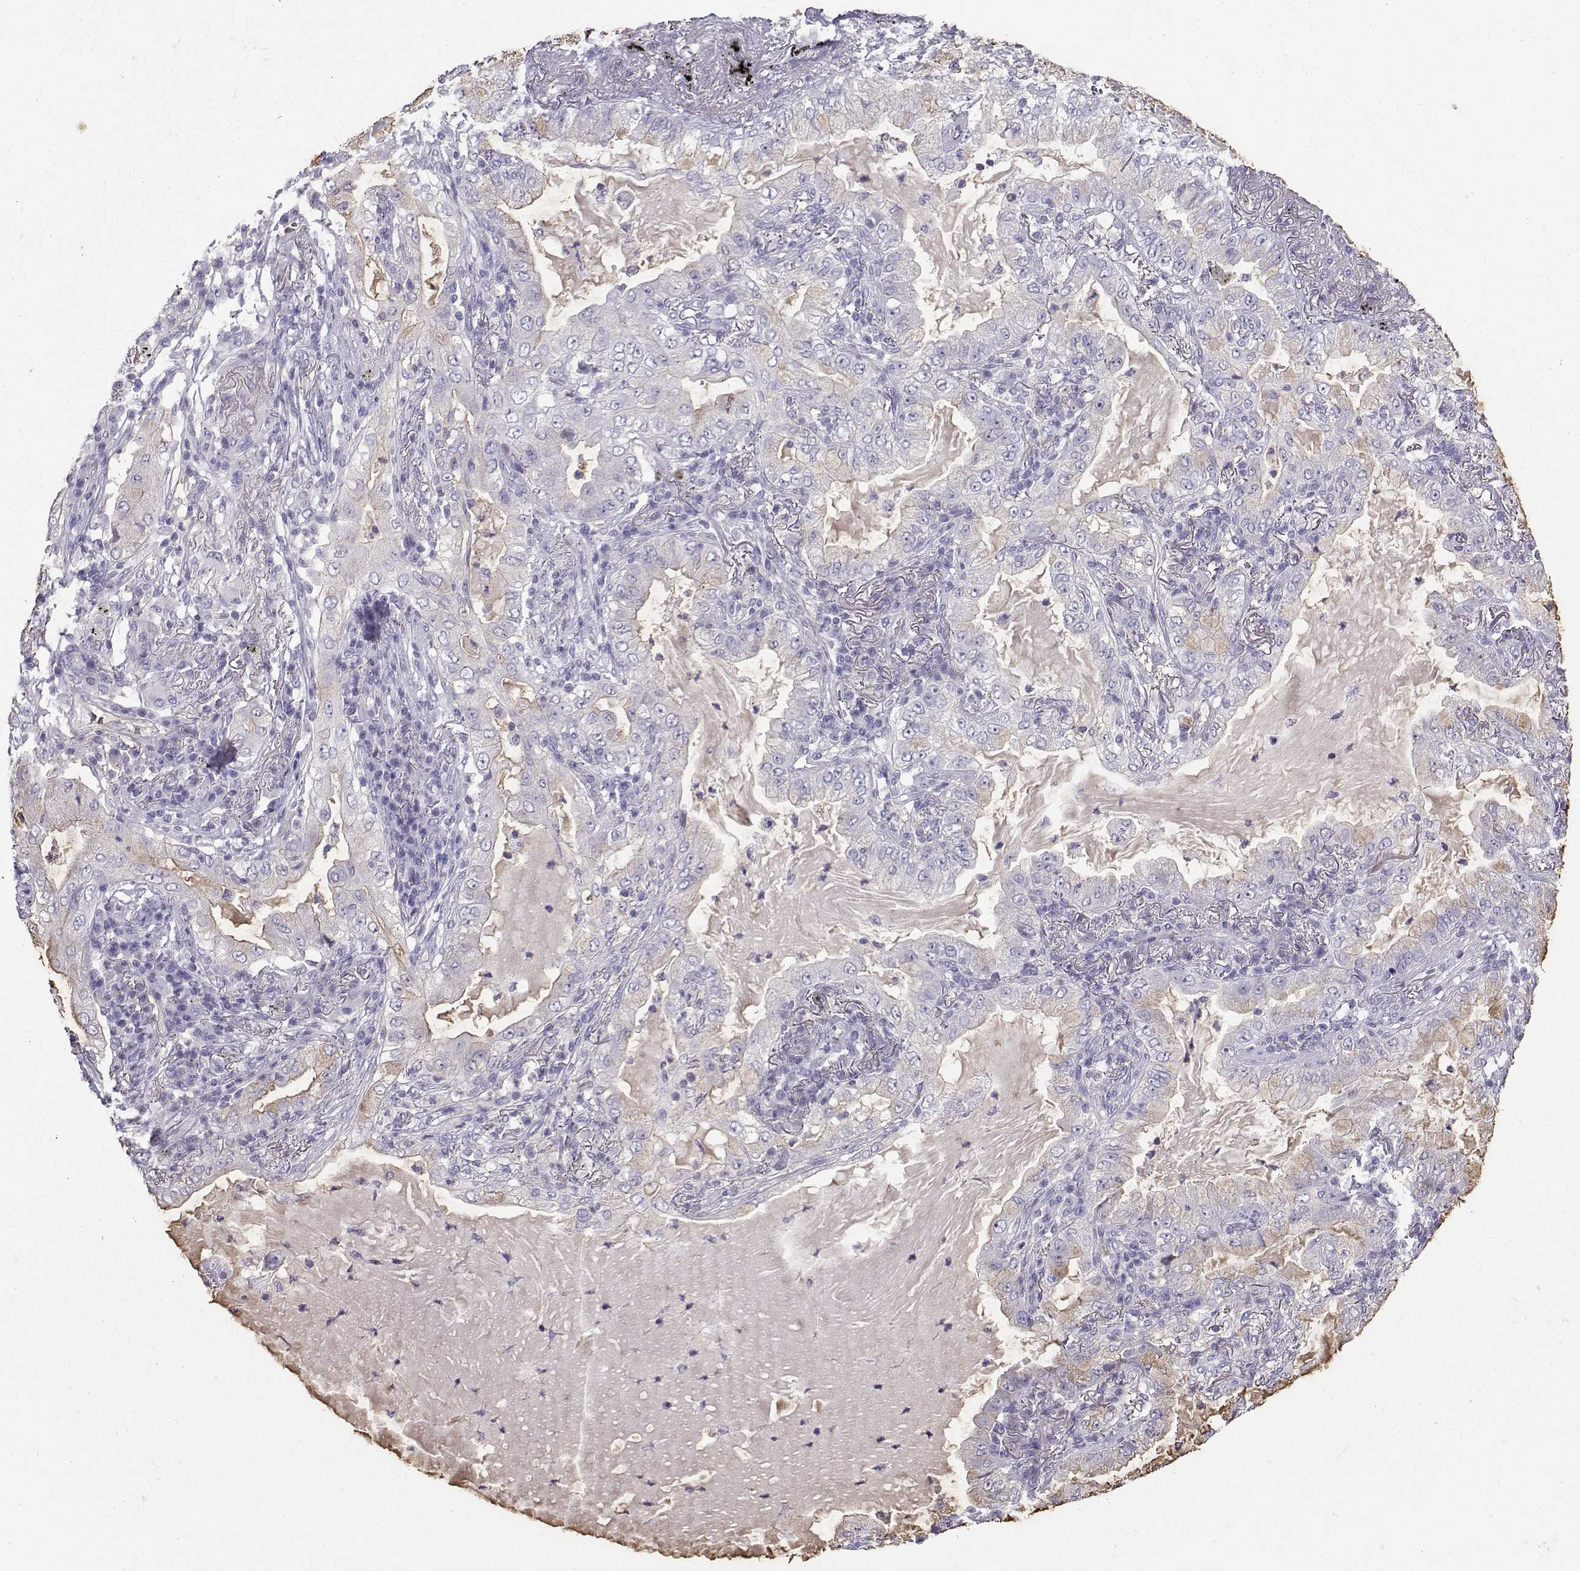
{"staining": {"intensity": "negative", "quantity": "none", "location": "none"}, "tissue": "lung cancer", "cell_type": "Tumor cells", "image_type": "cancer", "snomed": [{"axis": "morphology", "description": "Adenocarcinoma, NOS"}, {"axis": "topography", "description": "Lung"}], "caption": "Immunohistochemistry micrograph of neoplastic tissue: lung adenocarcinoma stained with DAB (3,3'-diaminobenzidine) shows no significant protein expression in tumor cells.", "gene": "CLUL1", "patient": {"sex": "female", "age": 73}}